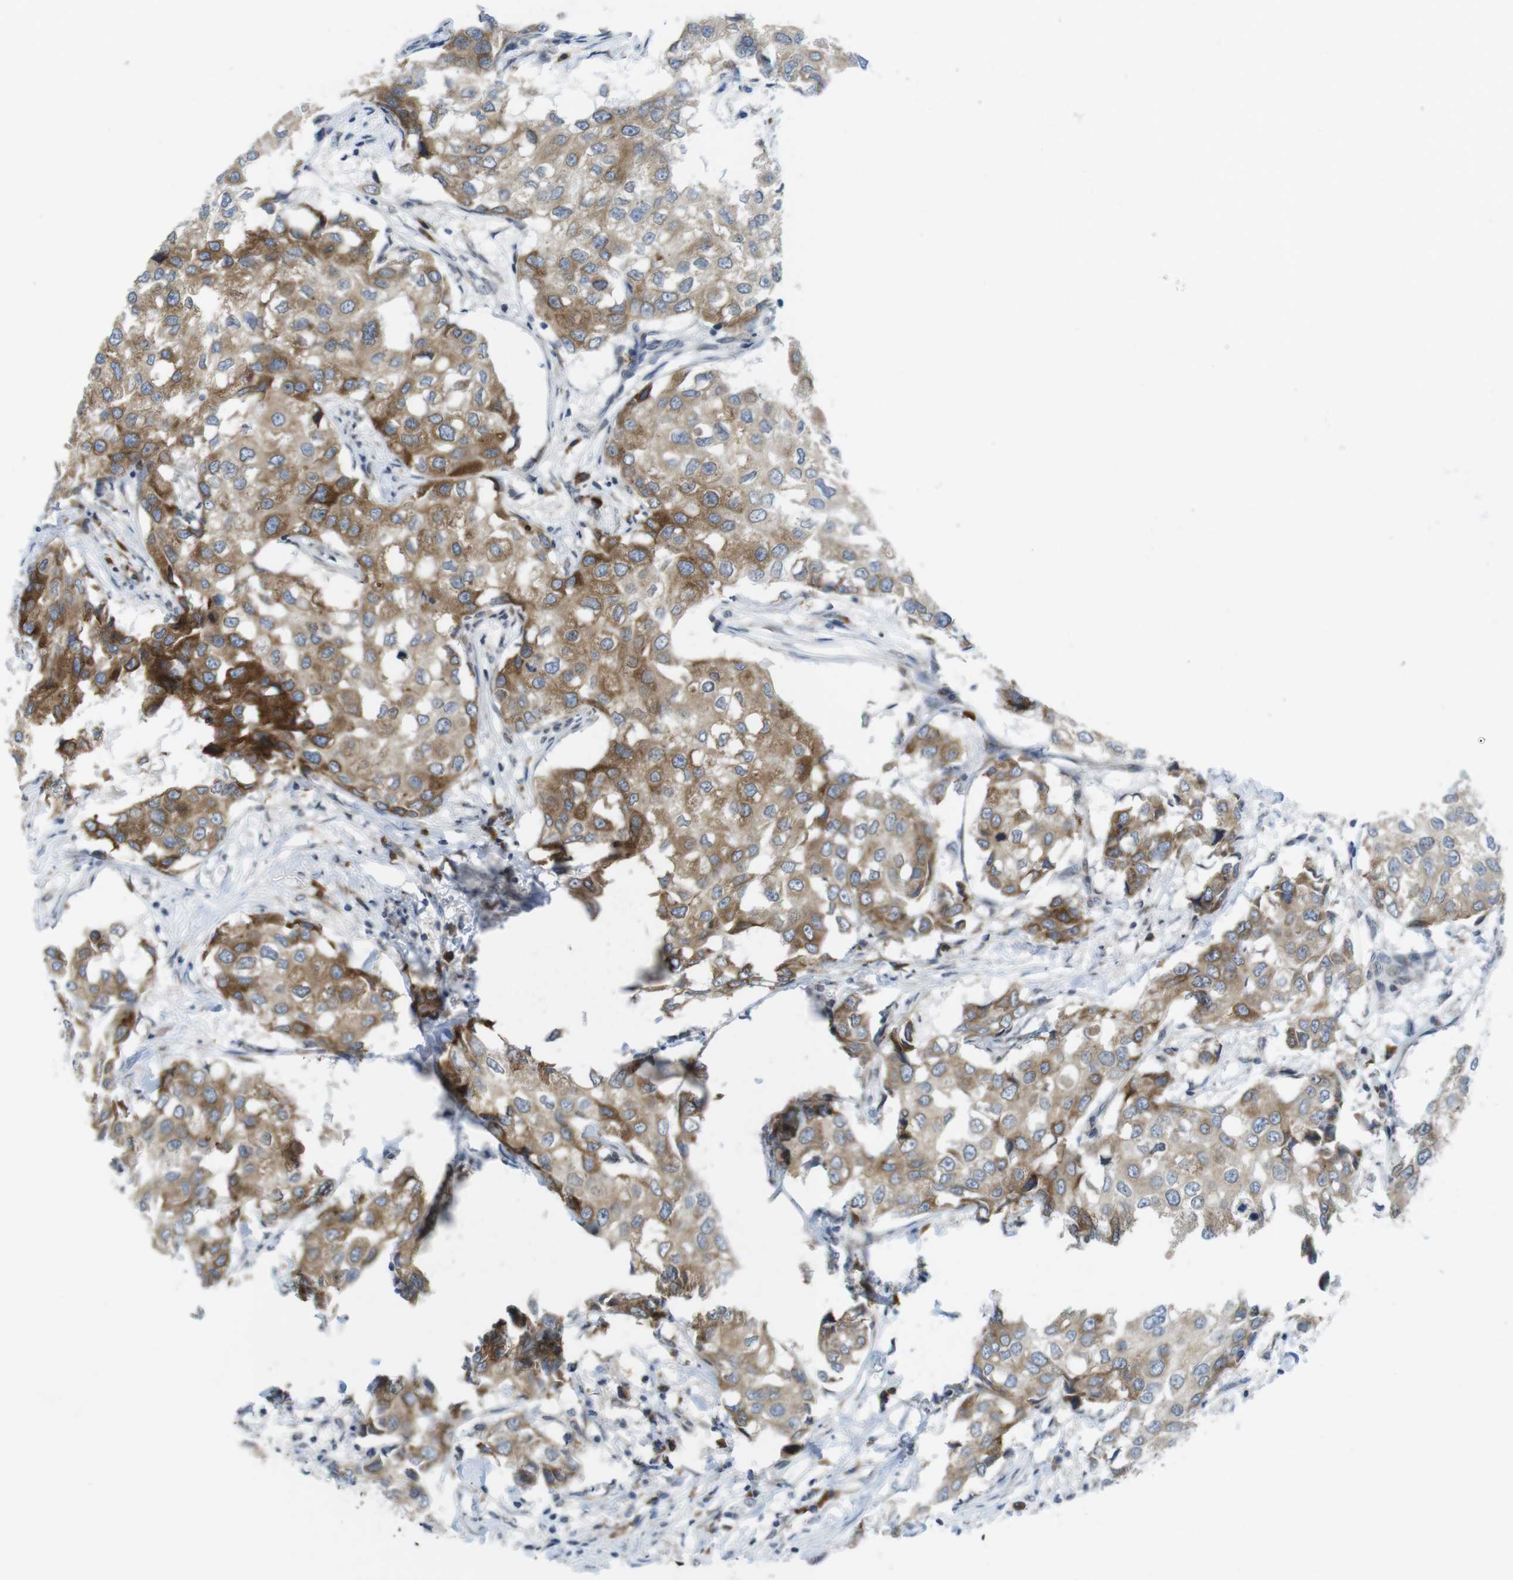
{"staining": {"intensity": "moderate", "quantity": ">75%", "location": "cytoplasmic/membranous"}, "tissue": "breast cancer", "cell_type": "Tumor cells", "image_type": "cancer", "snomed": [{"axis": "morphology", "description": "Duct carcinoma"}, {"axis": "topography", "description": "Breast"}], "caption": "Immunohistochemistry (IHC) photomicrograph of neoplastic tissue: human breast infiltrating ductal carcinoma stained using immunohistochemistry demonstrates medium levels of moderate protein expression localized specifically in the cytoplasmic/membranous of tumor cells, appearing as a cytoplasmic/membranous brown color.", "gene": "ERGIC3", "patient": {"sex": "female", "age": 27}}